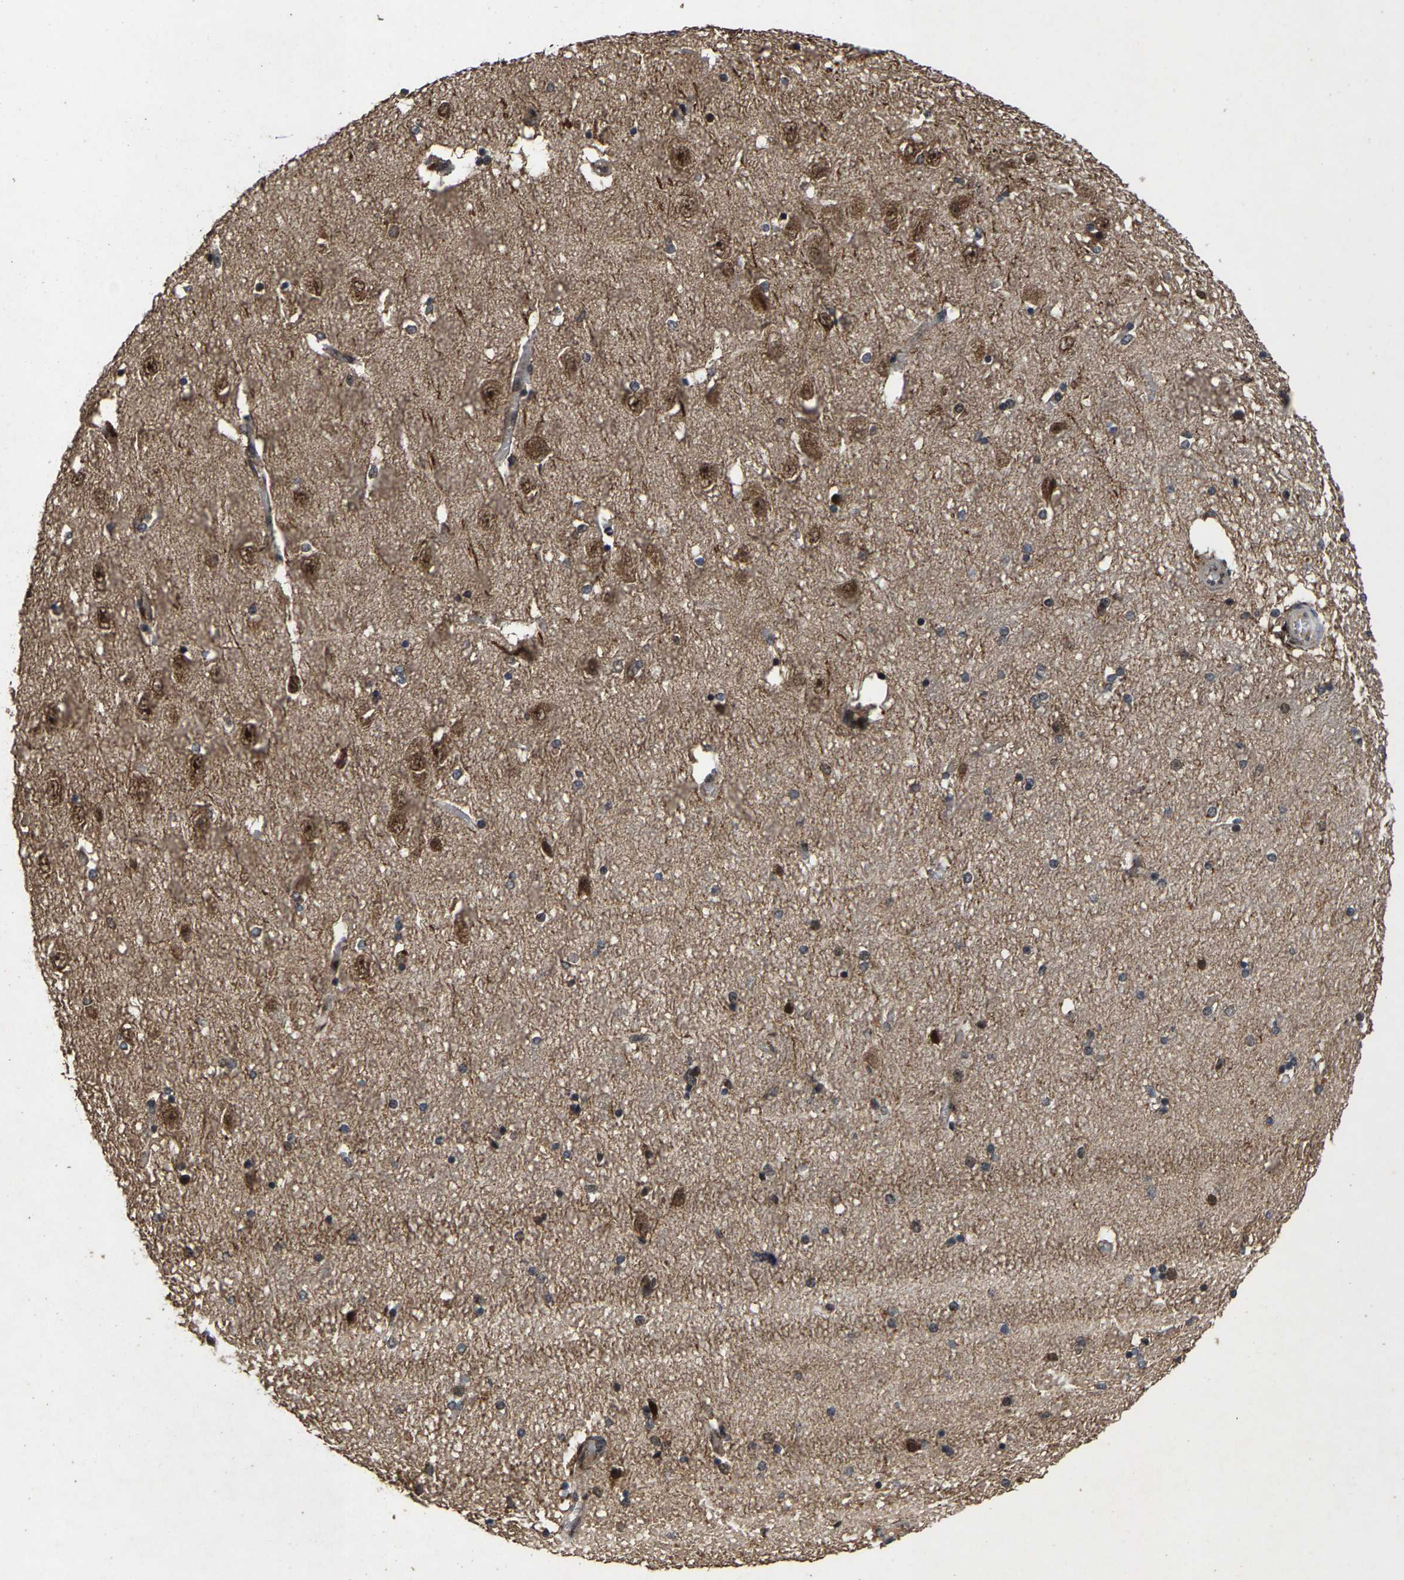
{"staining": {"intensity": "weak", "quantity": "<25%", "location": "cytoplasmic/membranous"}, "tissue": "hippocampus", "cell_type": "Glial cells", "image_type": "normal", "snomed": [{"axis": "morphology", "description": "Normal tissue, NOS"}, {"axis": "topography", "description": "Hippocampus"}], "caption": "DAB (3,3'-diaminobenzidine) immunohistochemical staining of unremarkable hippocampus reveals no significant staining in glial cells. (DAB (3,3'-diaminobenzidine) IHC with hematoxylin counter stain).", "gene": "HAUS6", "patient": {"sex": "female", "age": 54}}